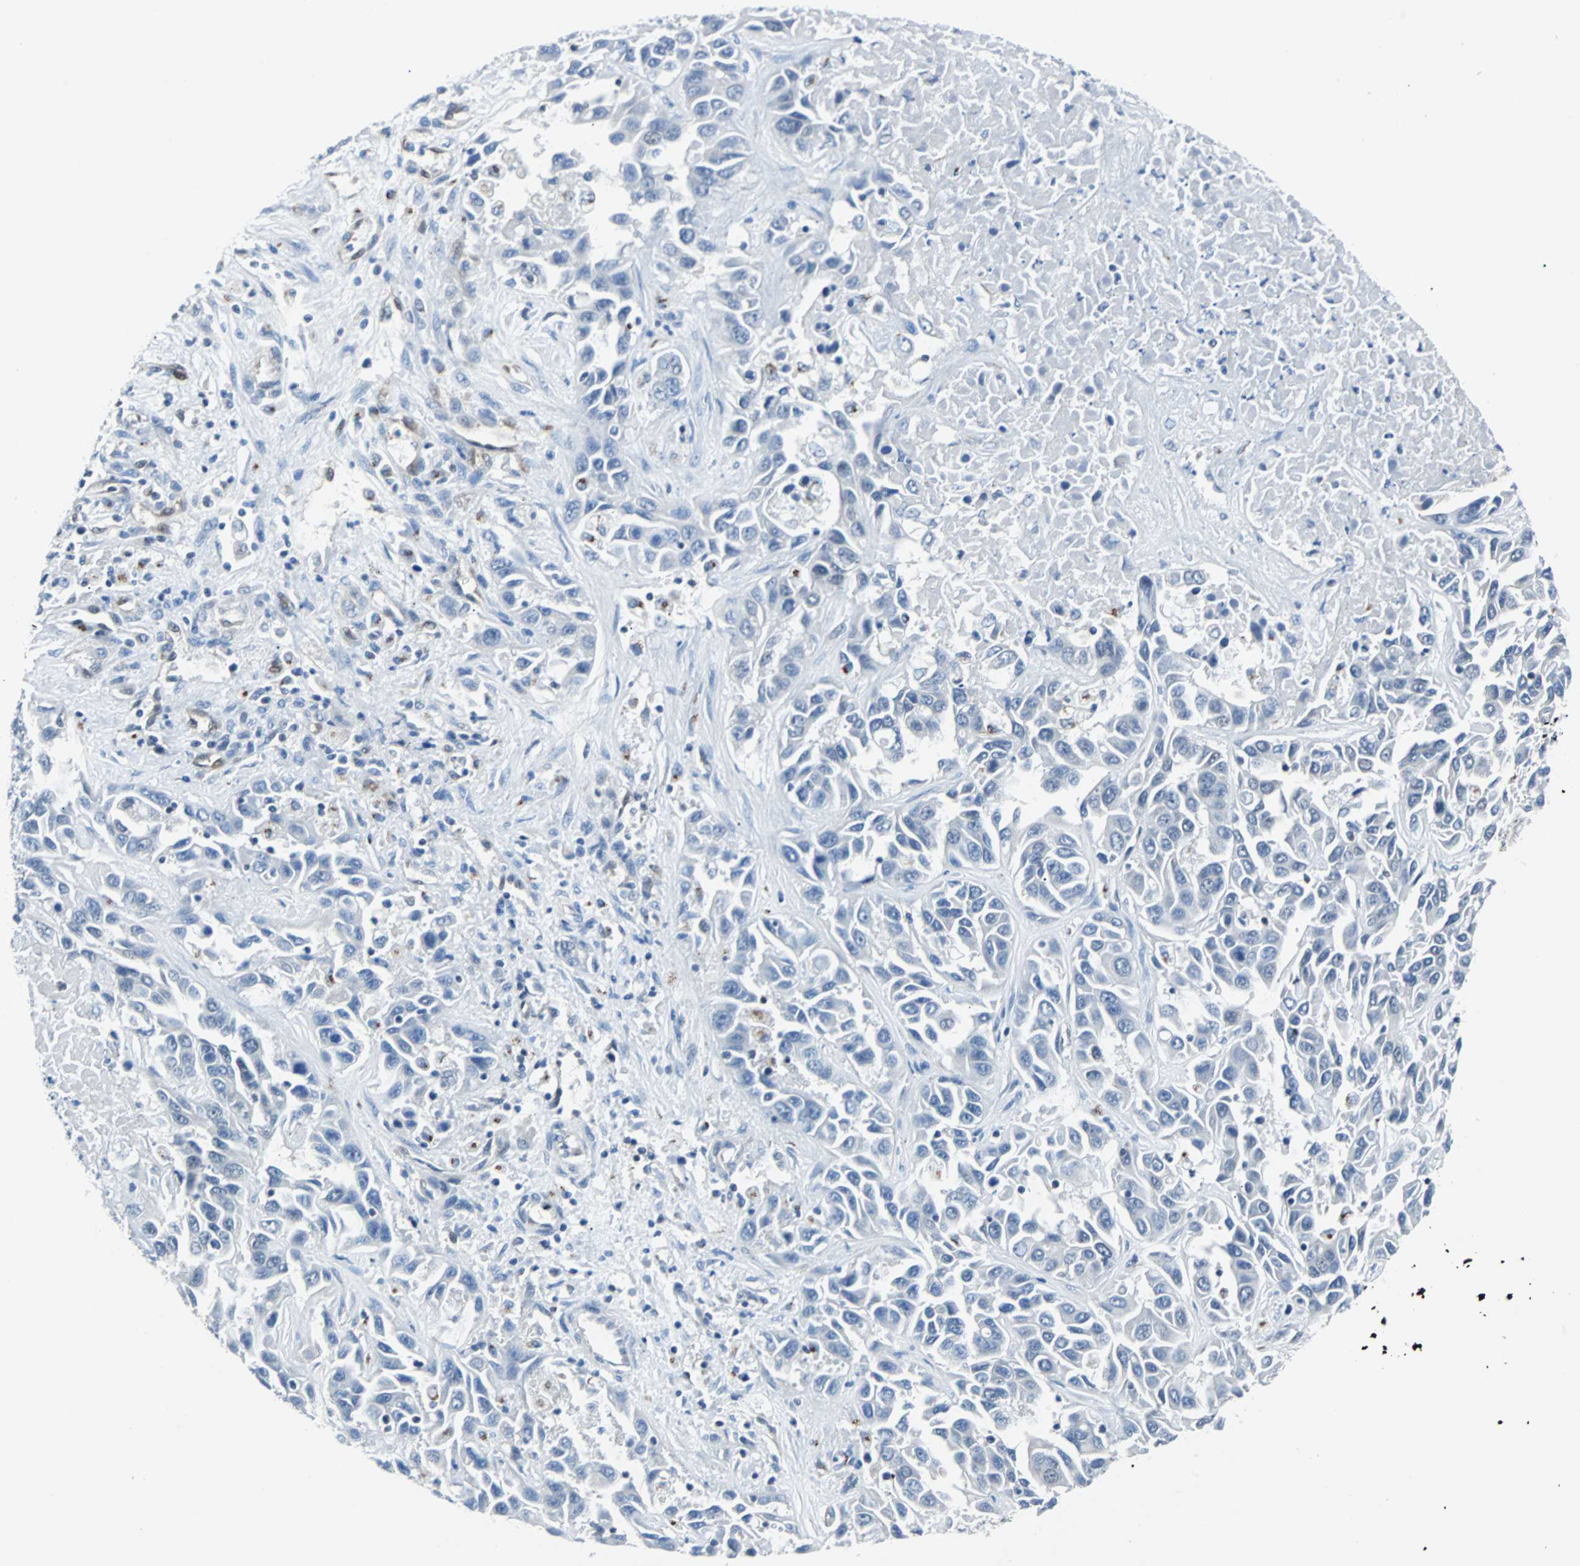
{"staining": {"intensity": "negative", "quantity": "none", "location": "none"}, "tissue": "liver cancer", "cell_type": "Tumor cells", "image_type": "cancer", "snomed": [{"axis": "morphology", "description": "Cholangiocarcinoma"}, {"axis": "topography", "description": "Liver"}], "caption": "A high-resolution image shows IHC staining of liver cholangiocarcinoma, which exhibits no significant positivity in tumor cells.", "gene": "MAP2K6", "patient": {"sex": "female", "age": 52}}